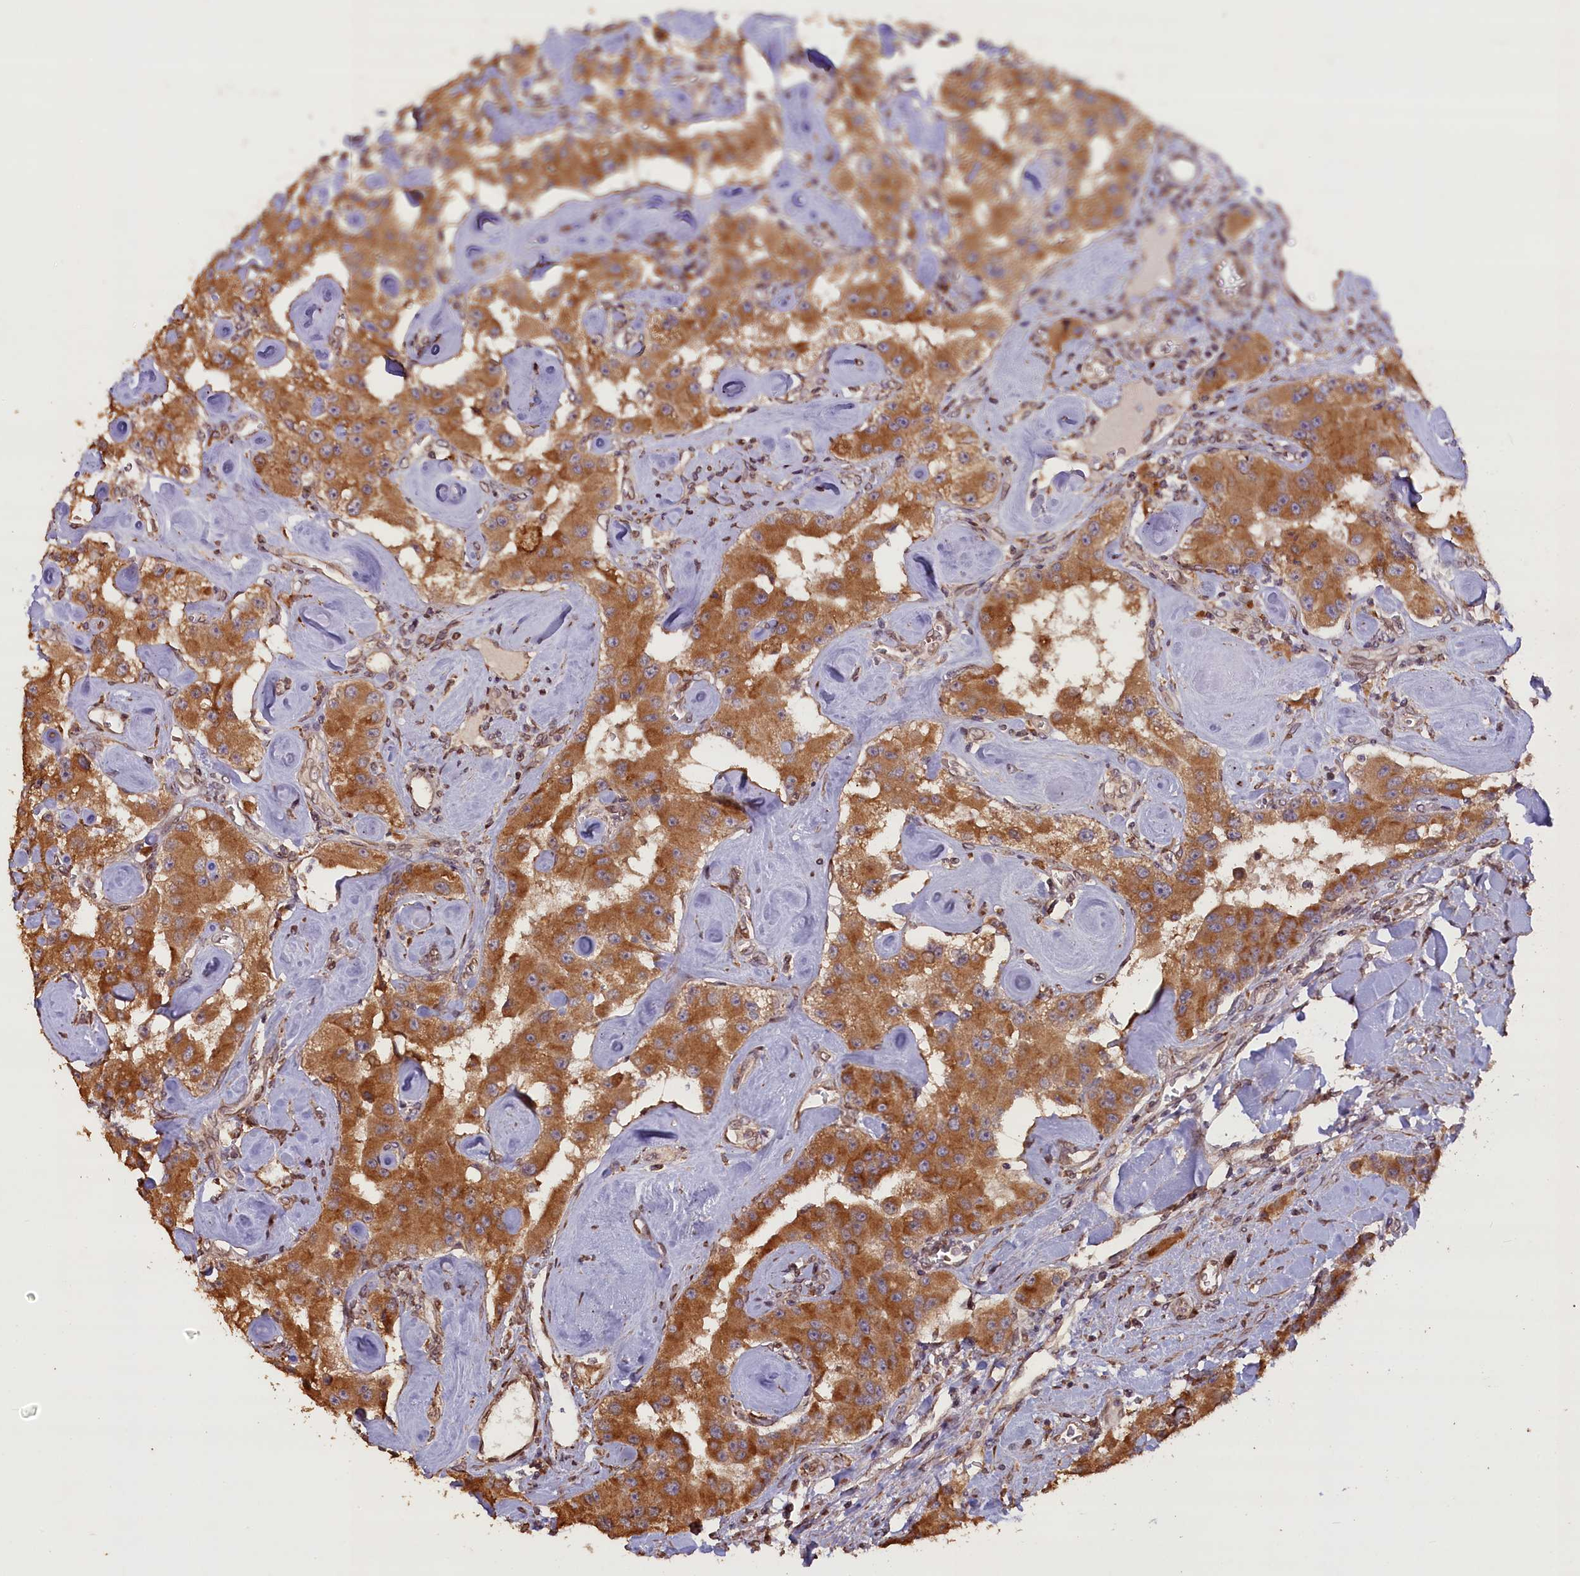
{"staining": {"intensity": "moderate", "quantity": ">75%", "location": "cytoplasmic/membranous"}, "tissue": "carcinoid", "cell_type": "Tumor cells", "image_type": "cancer", "snomed": [{"axis": "morphology", "description": "Carcinoid, malignant, NOS"}, {"axis": "topography", "description": "Pancreas"}], "caption": "Tumor cells reveal medium levels of moderate cytoplasmic/membranous positivity in about >75% of cells in malignant carcinoid.", "gene": "SLC38A7", "patient": {"sex": "male", "age": 41}}